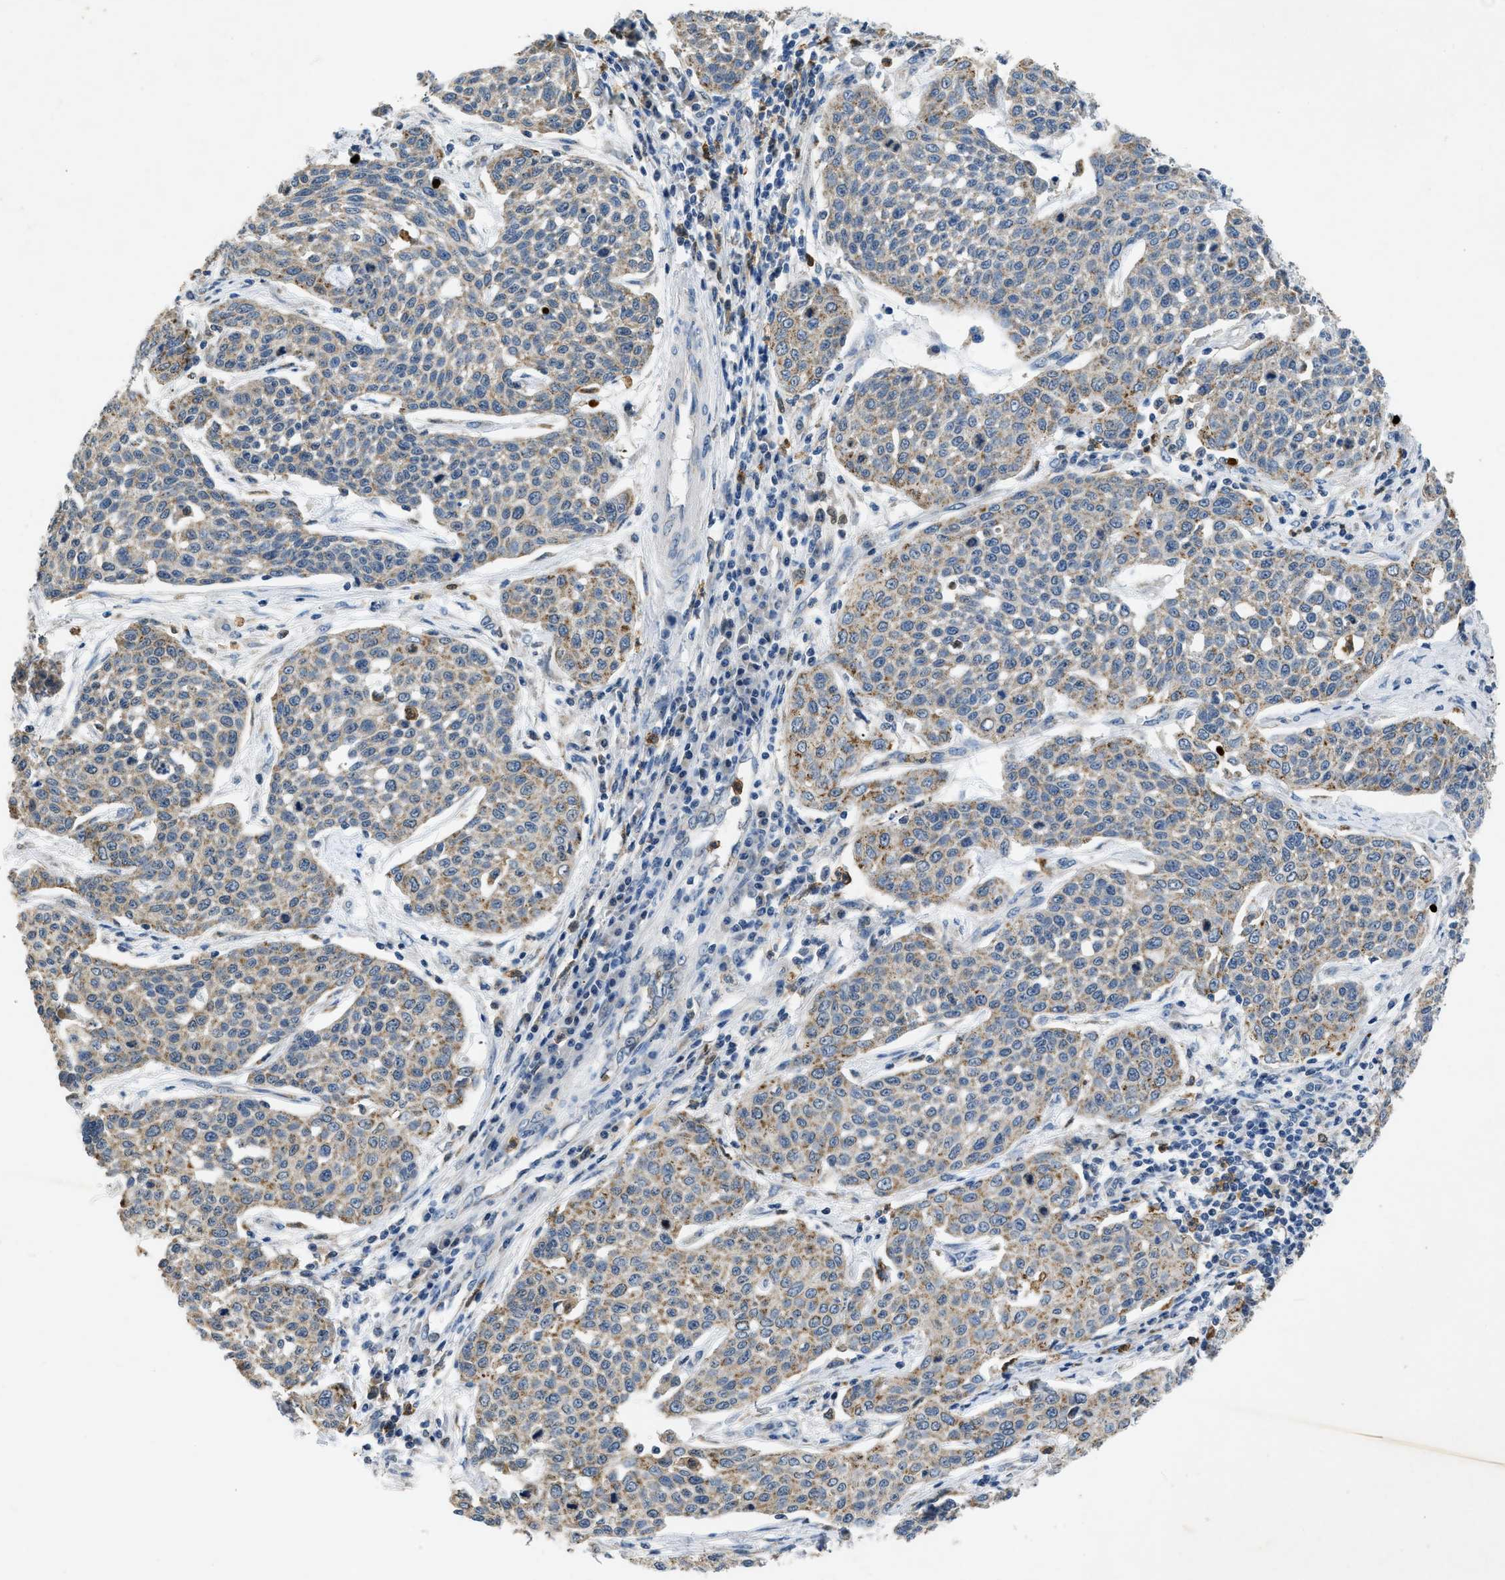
{"staining": {"intensity": "weak", "quantity": "<25%", "location": "cytoplasmic/membranous"}, "tissue": "cervical cancer", "cell_type": "Tumor cells", "image_type": "cancer", "snomed": [{"axis": "morphology", "description": "Squamous cell carcinoma, NOS"}, {"axis": "topography", "description": "Cervix"}], "caption": "DAB immunohistochemical staining of human cervical squamous cell carcinoma shows no significant positivity in tumor cells.", "gene": "TOMM34", "patient": {"sex": "female", "age": 34}}